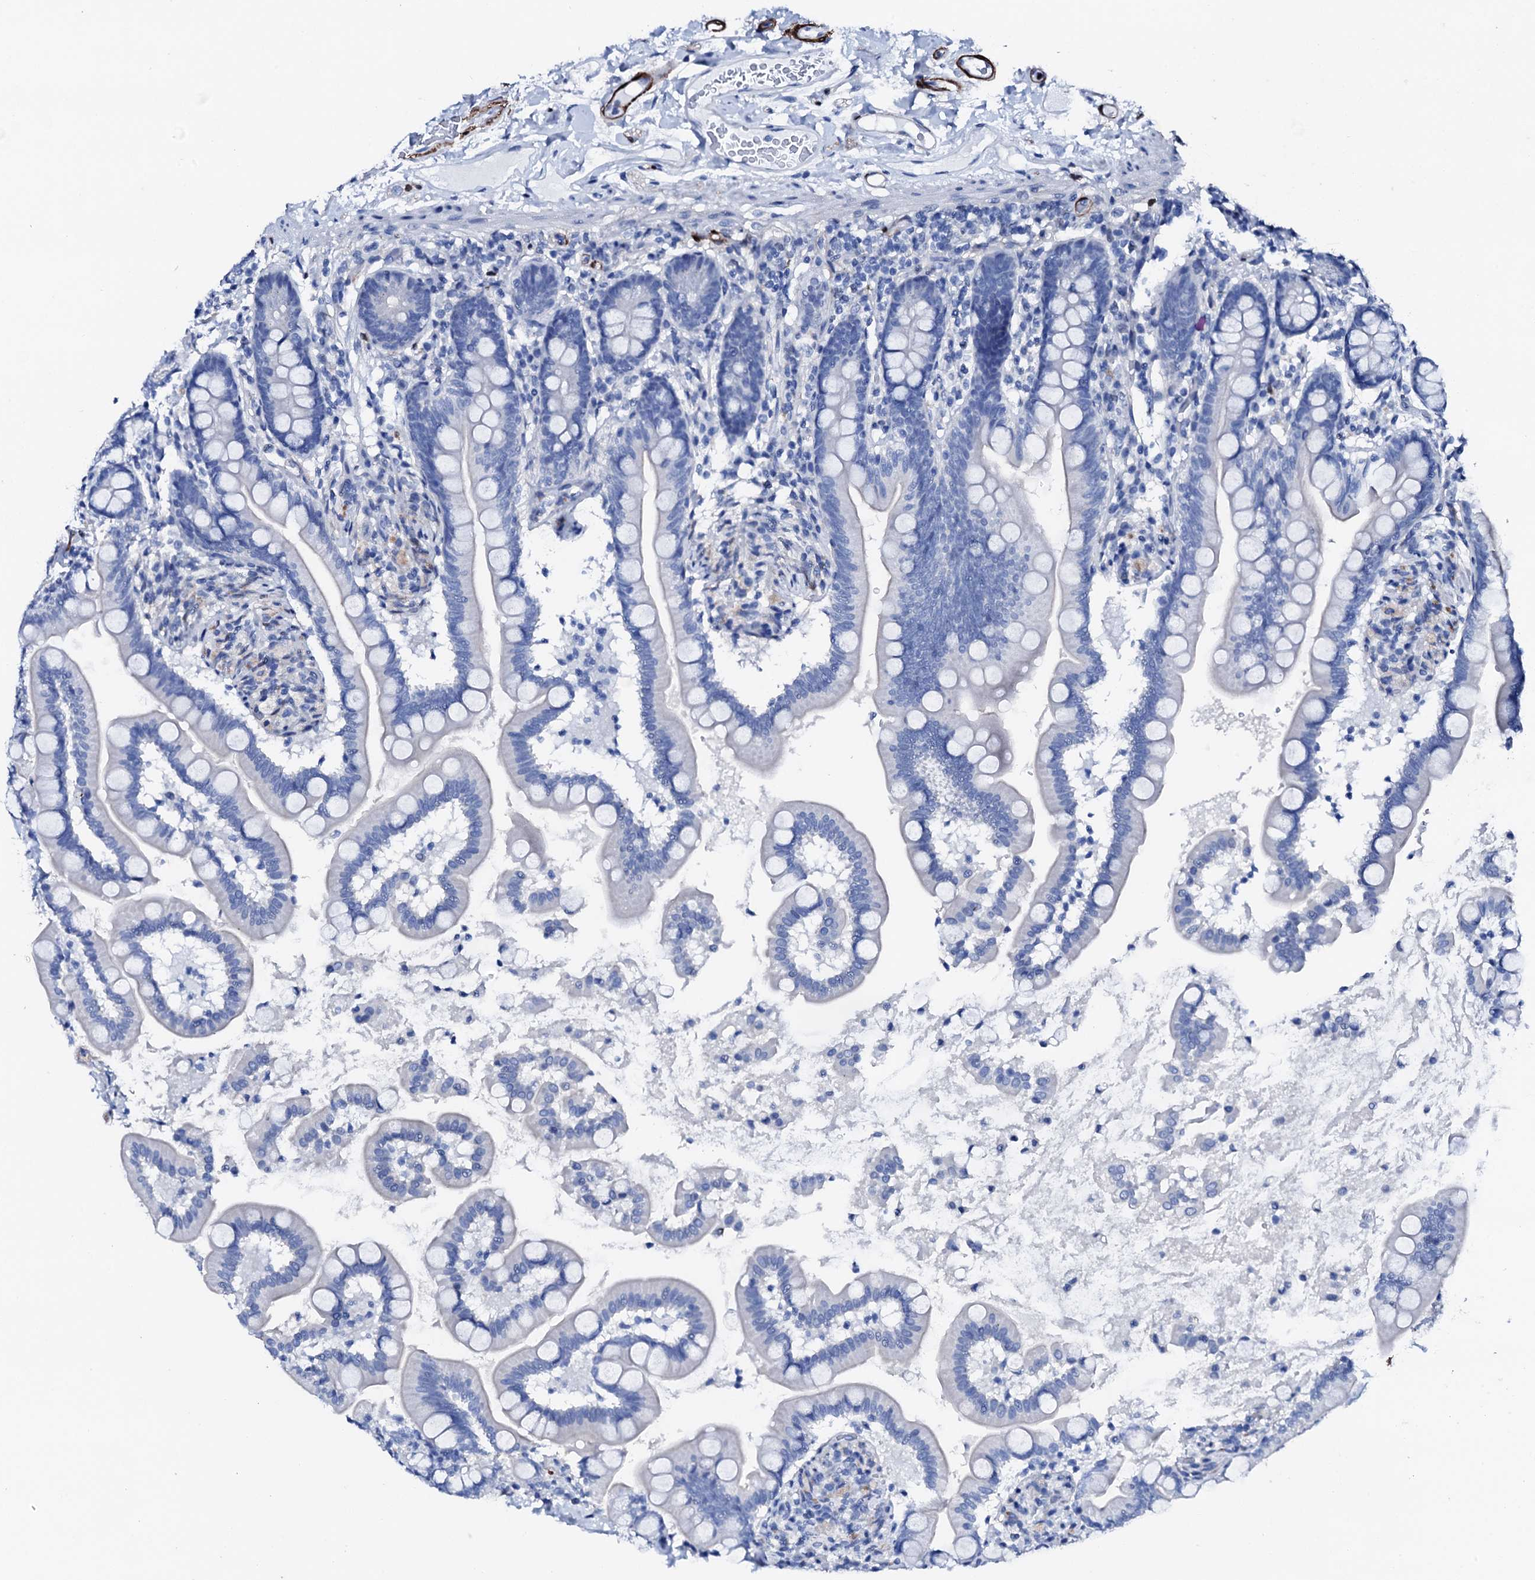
{"staining": {"intensity": "negative", "quantity": "none", "location": "none"}, "tissue": "small intestine", "cell_type": "Glandular cells", "image_type": "normal", "snomed": [{"axis": "morphology", "description": "Normal tissue, NOS"}, {"axis": "topography", "description": "Small intestine"}], "caption": "Immunohistochemistry (IHC) micrograph of benign small intestine: small intestine stained with DAB (3,3'-diaminobenzidine) reveals no significant protein positivity in glandular cells. The staining is performed using DAB (3,3'-diaminobenzidine) brown chromogen with nuclei counter-stained in using hematoxylin.", "gene": "NRIP2", "patient": {"sex": "female", "age": 64}}